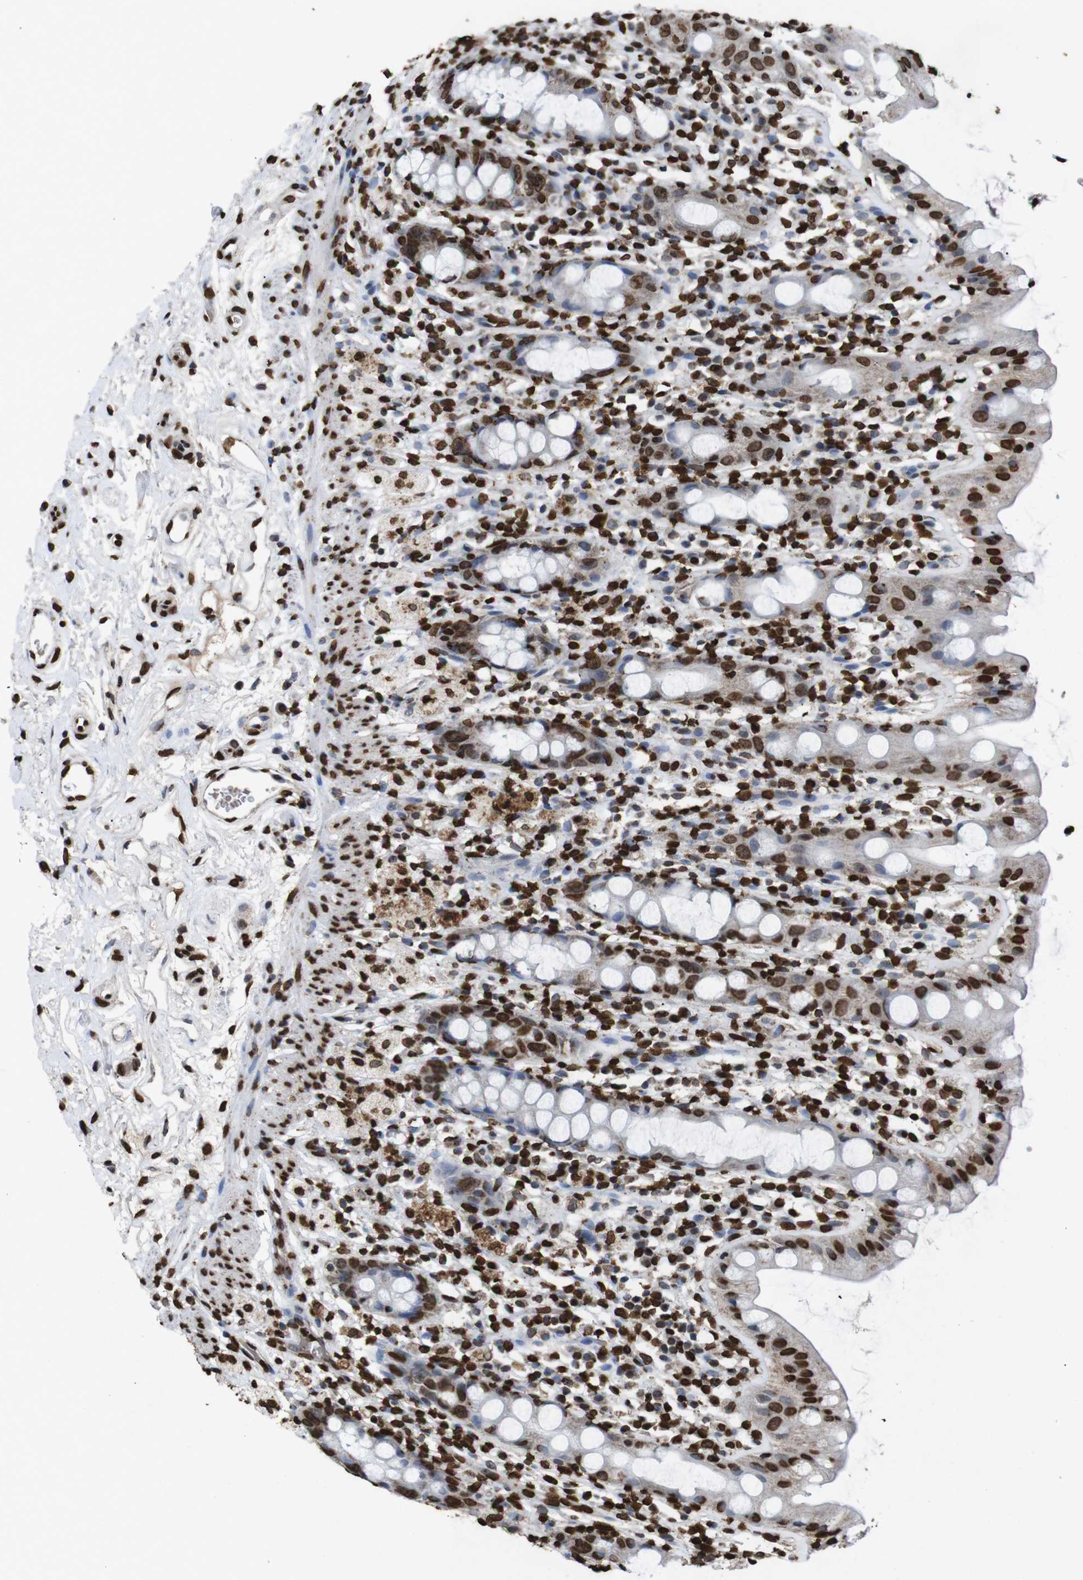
{"staining": {"intensity": "strong", "quantity": "25%-75%", "location": "nuclear"}, "tissue": "rectum", "cell_type": "Glandular cells", "image_type": "normal", "snomed": [{"axis": "morphology", "description": "Normal tissue, NOS"}, {"axis": "topography", "description": "Rectum"}], "caption": "Protein staining demonstrates strong nuclear expression in about 25%-75% of glandular cells in benign rectum.", "gene": "MDM2", "patient": {"sex": "male", "age": 44}}